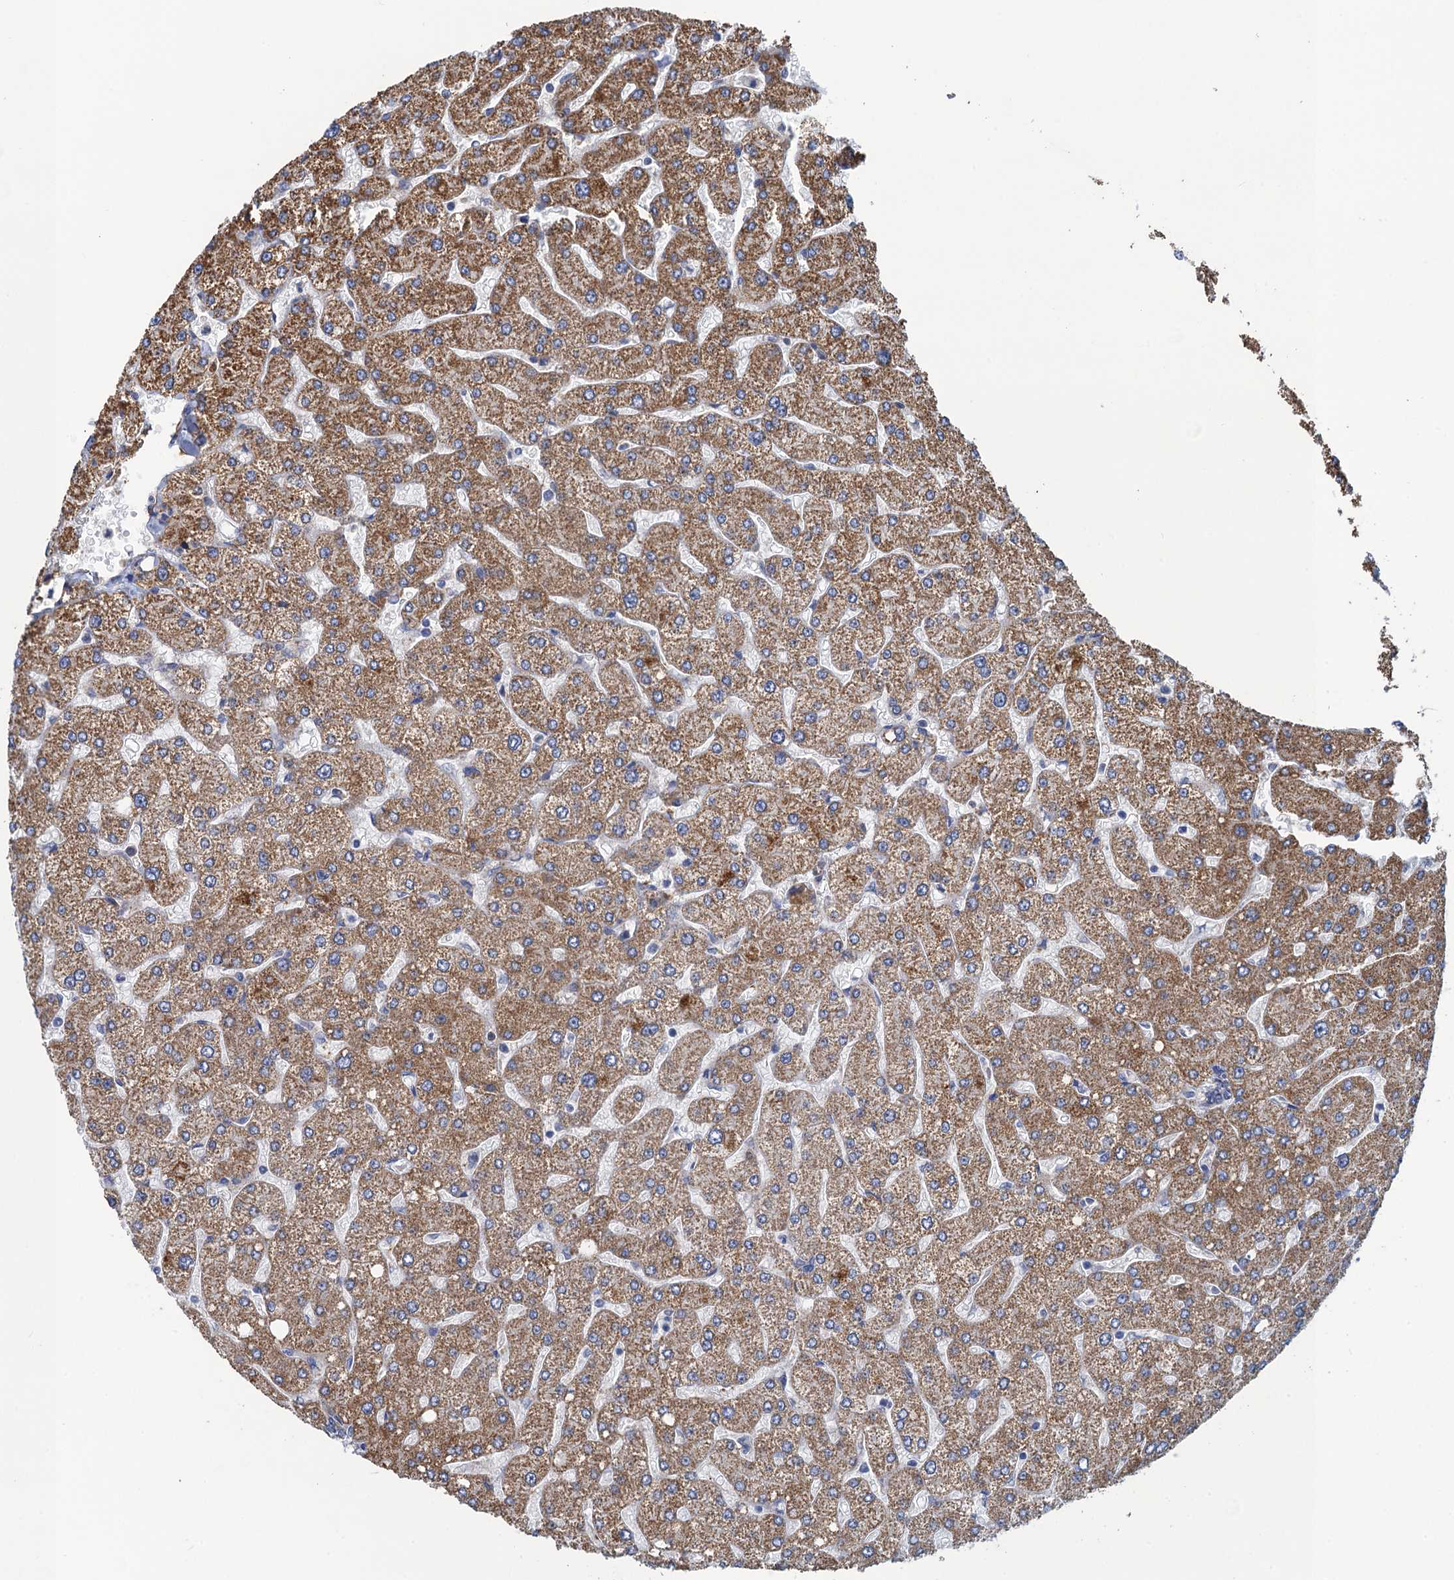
{"staining": {"intensity": "negative", "quantity": "none", "location": "none"}, "tissue": "liver", "cell_type": "Cholangiocytes", "image_type": "normal", "snomed": [{"axis": "morphology", "description": "Normal tissue, NOS"}, {"axis": "topography", "description": "Liver"}], "caption": "Micrograph shows no significant protein positivity in cholangiocytes of normal liver.", "gene": "ENSG00000260643", "patient": {"sex": "male", "age": 55}}